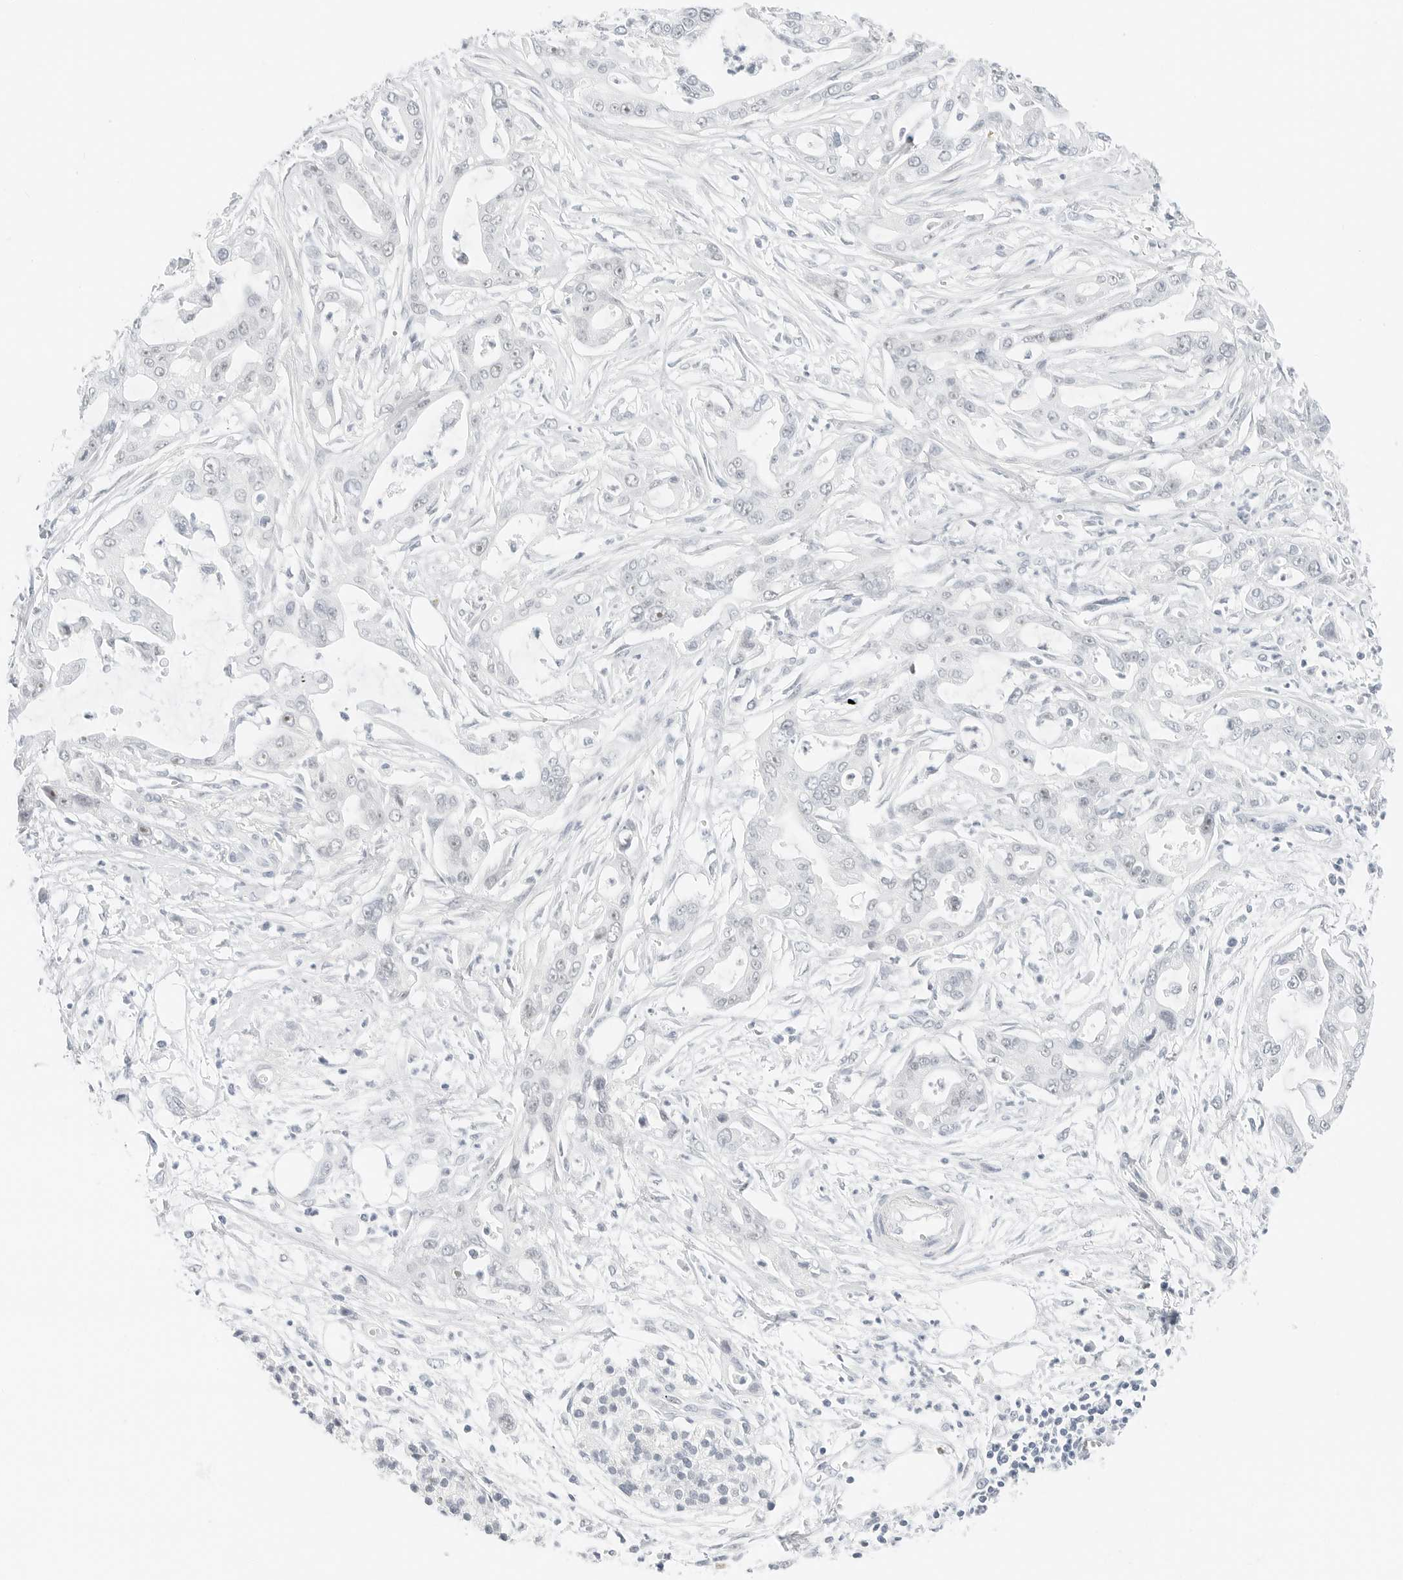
{"staining": {"intensity": "negative", "quantity": "none", "location": "none"}, "tissue": "pancreatic cancer", "cell_type": "Tumor cells", "image_type": "cancer", "snomed": [{"axis": "morphology", "description": "Adenocarcinoma, NOS"}, {"axis": "topography", "description": "Pancreas"}], "caption": "An image of human adenocarcinoma (pancreatic) is negative for staining in tumor cells. (DAB (3,3'-diaminobenzidine) IHC visualized using brightfield microscopy, high magnification).", "gene": "CCSAP", "patient": {"sex": "male", "age": 68}}